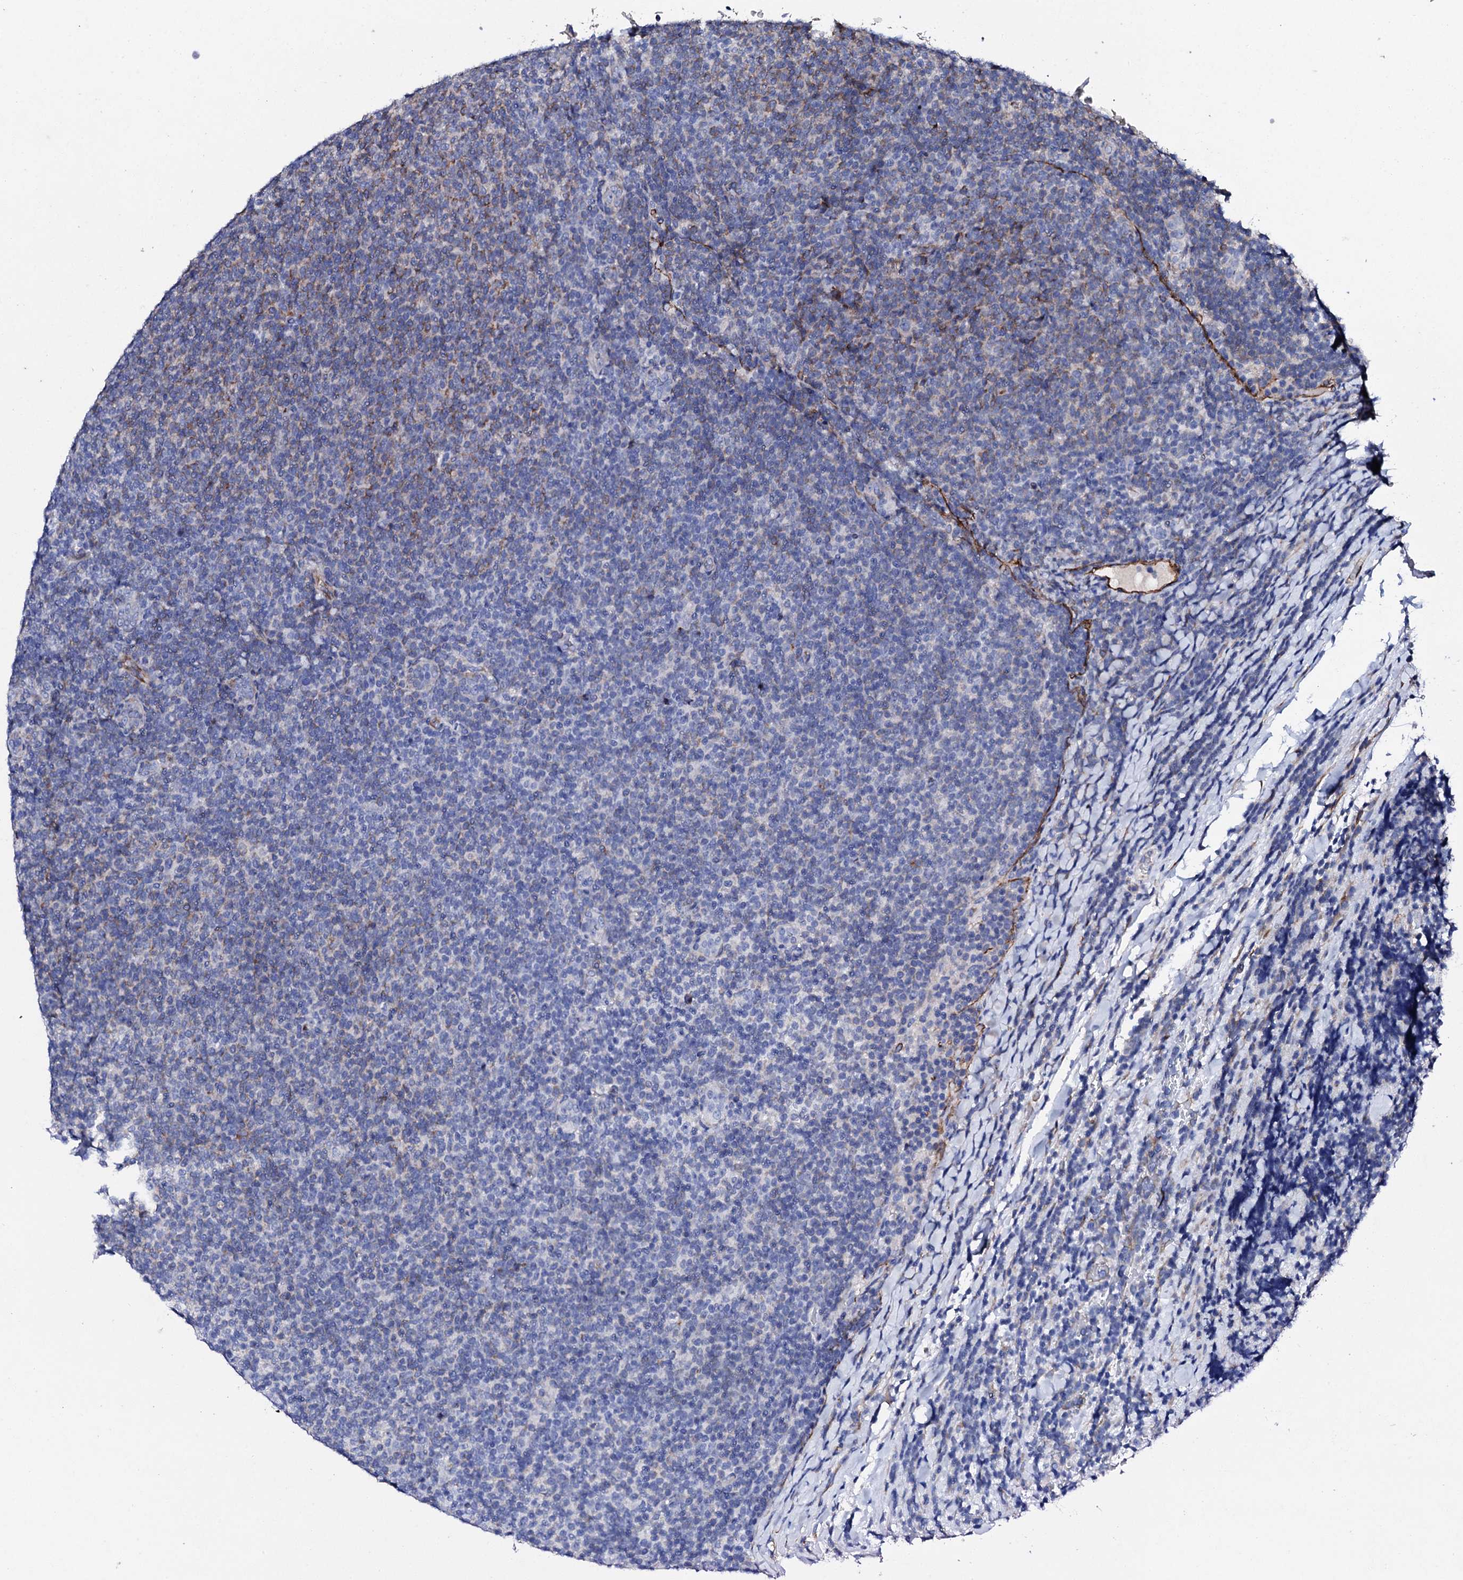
{"staining": {"intensity": "weak", "quantity": "<25%", "location": "cytoplasmic/membranous"}, "tissue": "lymphoma", "cell_type": "Tumor cells", "image_type": "cancer", "snomed": [{"axis": "morphology", "description": "Malignant lymphoma, non-Hodgkin's type, Low grade"}, {"axis": "topography", "description": "Lymph node"}], "caption": "IHC of human low-grade malignant lymphoma, non-Hodgkin's type exhibits no staining in tumor cells. Brightfield microscopy of immunohistochemistry (IHC) stained with DAB (brown) and hematoxylin (blue), captured at high magnification.", "gene": "DBX1", "patient": {"sex": "male", "age": 66}}